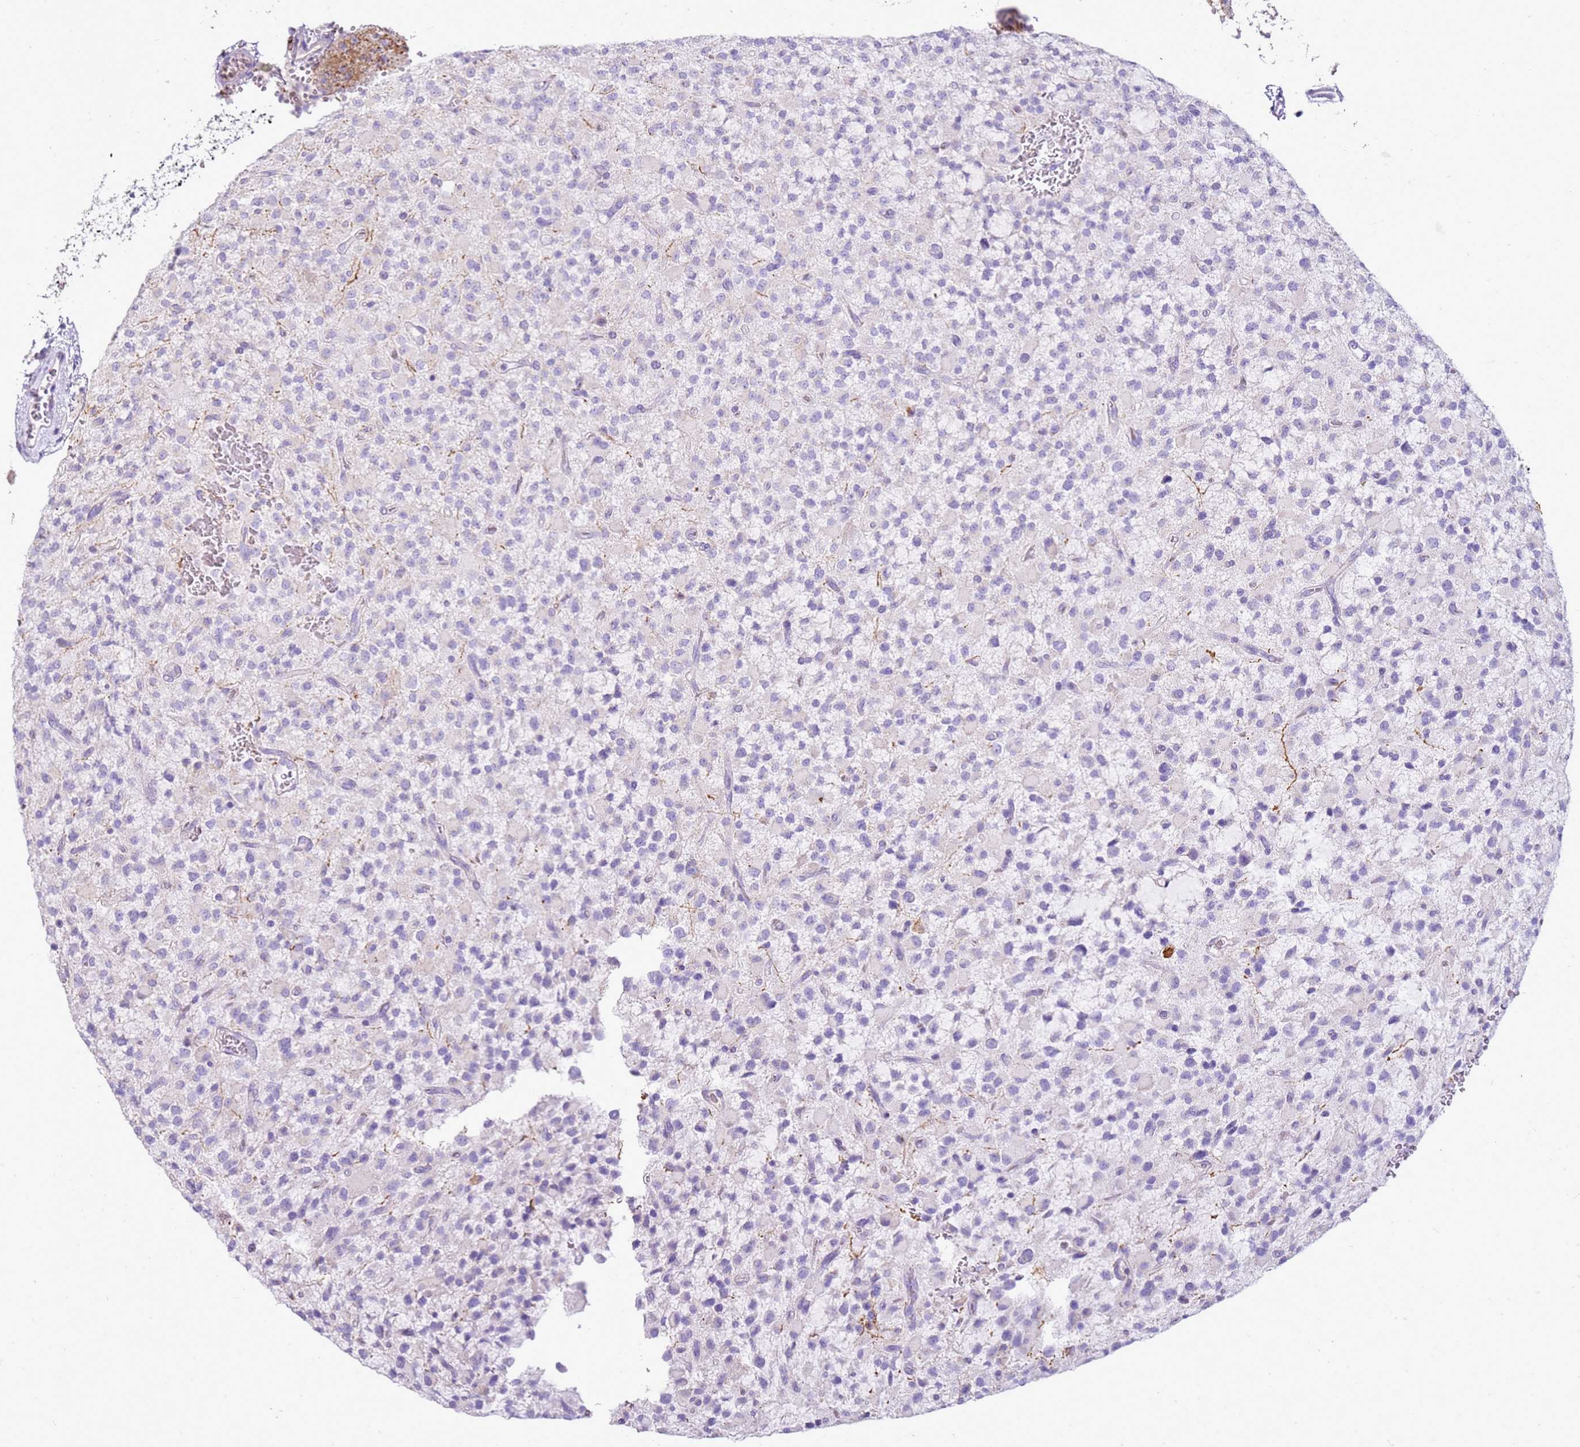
{"staining": {"intensity": "negative", "quantity": "none", "location": "none"}, "tissue": "glioma", "cell_type": "Tumor cells", "image_type": "cancer", "snomed": [{"axis": "morphology", "description": "Glioma, malignant, High grade"}, {"axis": "topography", "description": "Brain"}], "caption": "Tumor cells are negative for brown protein staining in malignant glioma (high-grade).", "gene": "FABP2", "patient": {"sex": "male", "age": 34}}